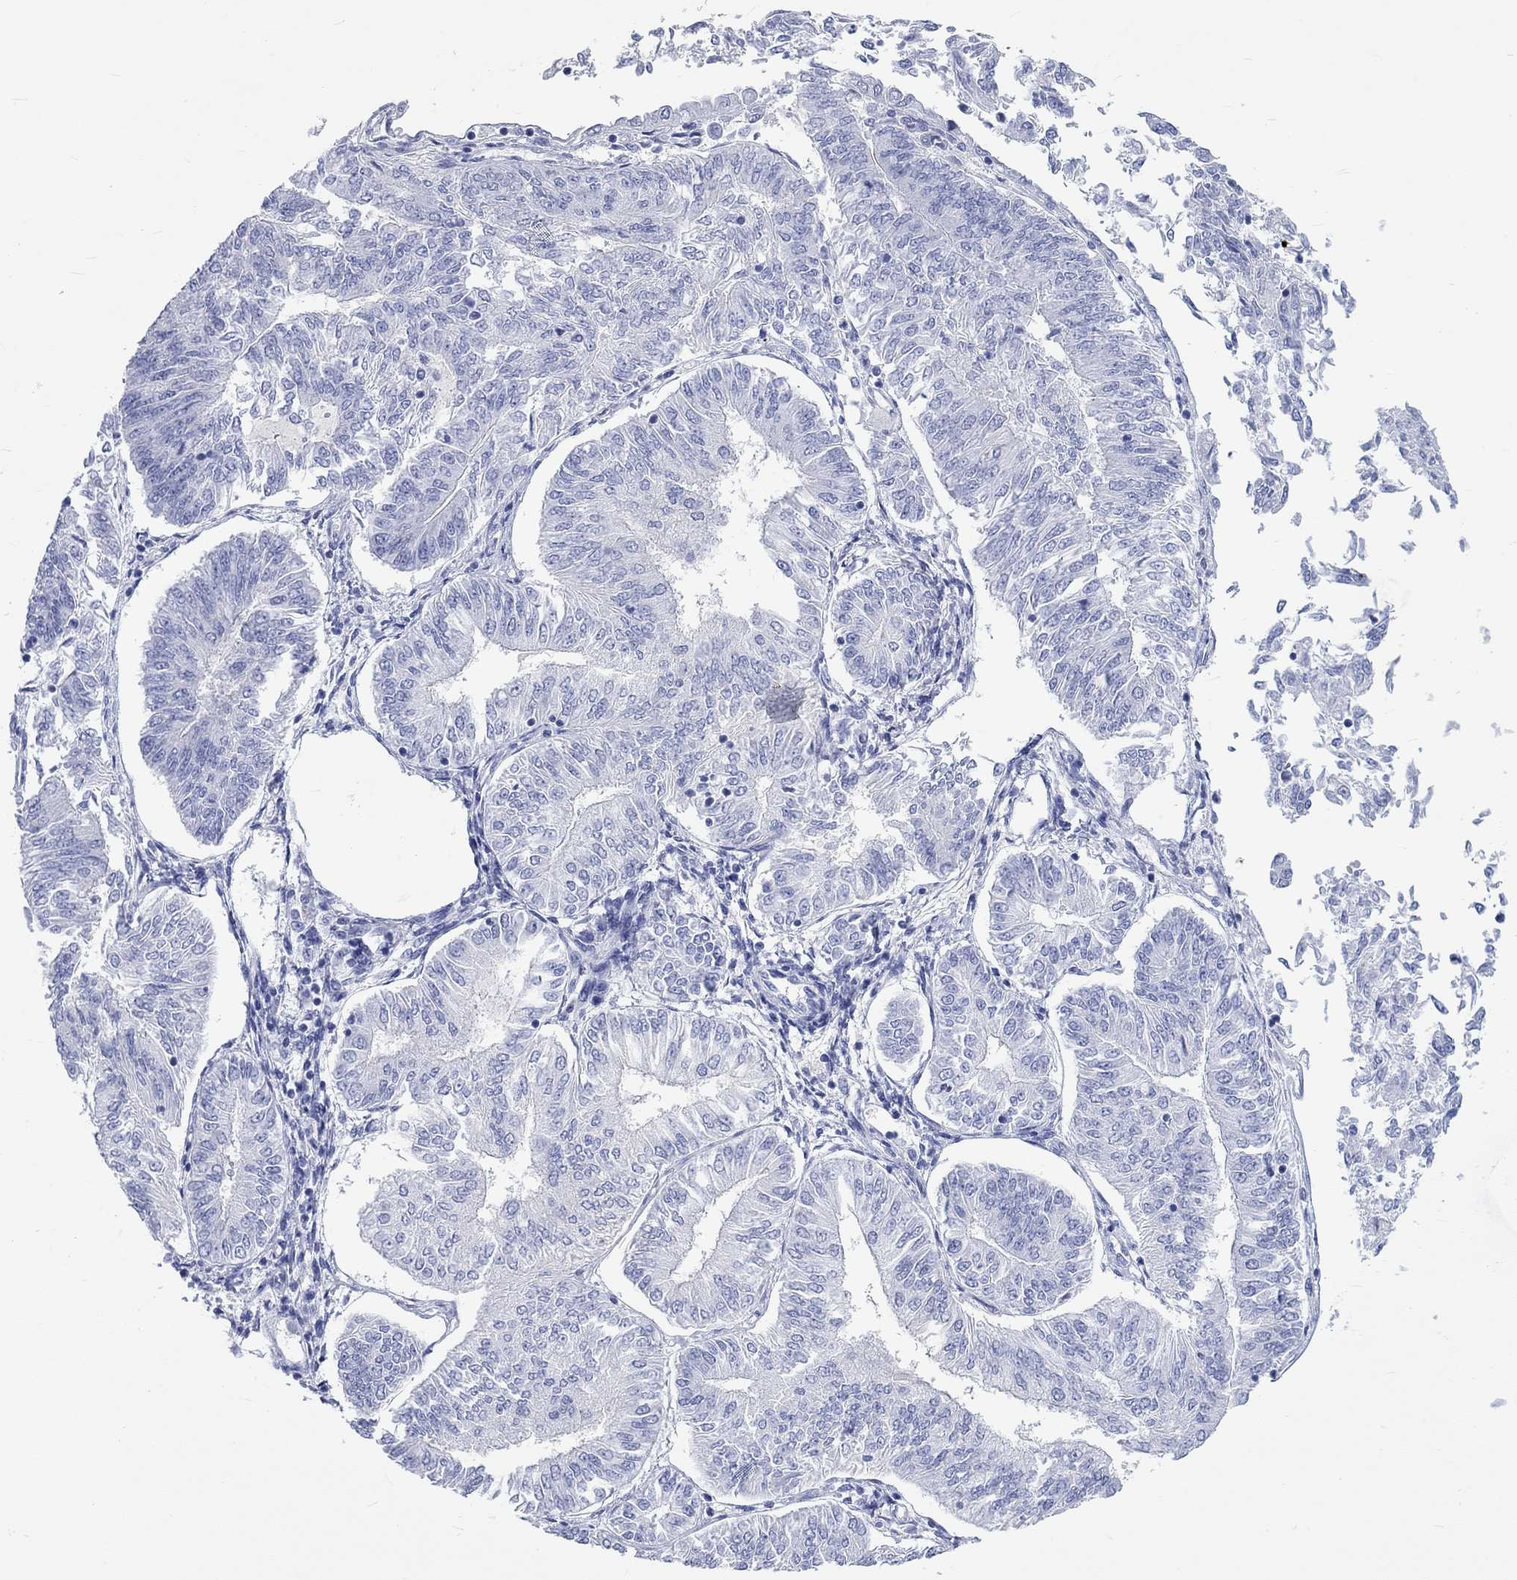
{"staining": {"intensity": "negative", "quantity": "none", "location": "none"}, "tissue": "endometrial cancer", "cell_type": "Tumor cells", "image_type": "cancer", "snomed": [{"axis": "morphology", "description": "Adenocarcinoma, NOS"}, {"axis": "topography", "description": "Endometrium"}], "caption": "Tumor cells show no significant positivity in adenocarcinoma (endometrial).", "gene": "SPATA9", "patient": {"sex": "female", "age": 58}}